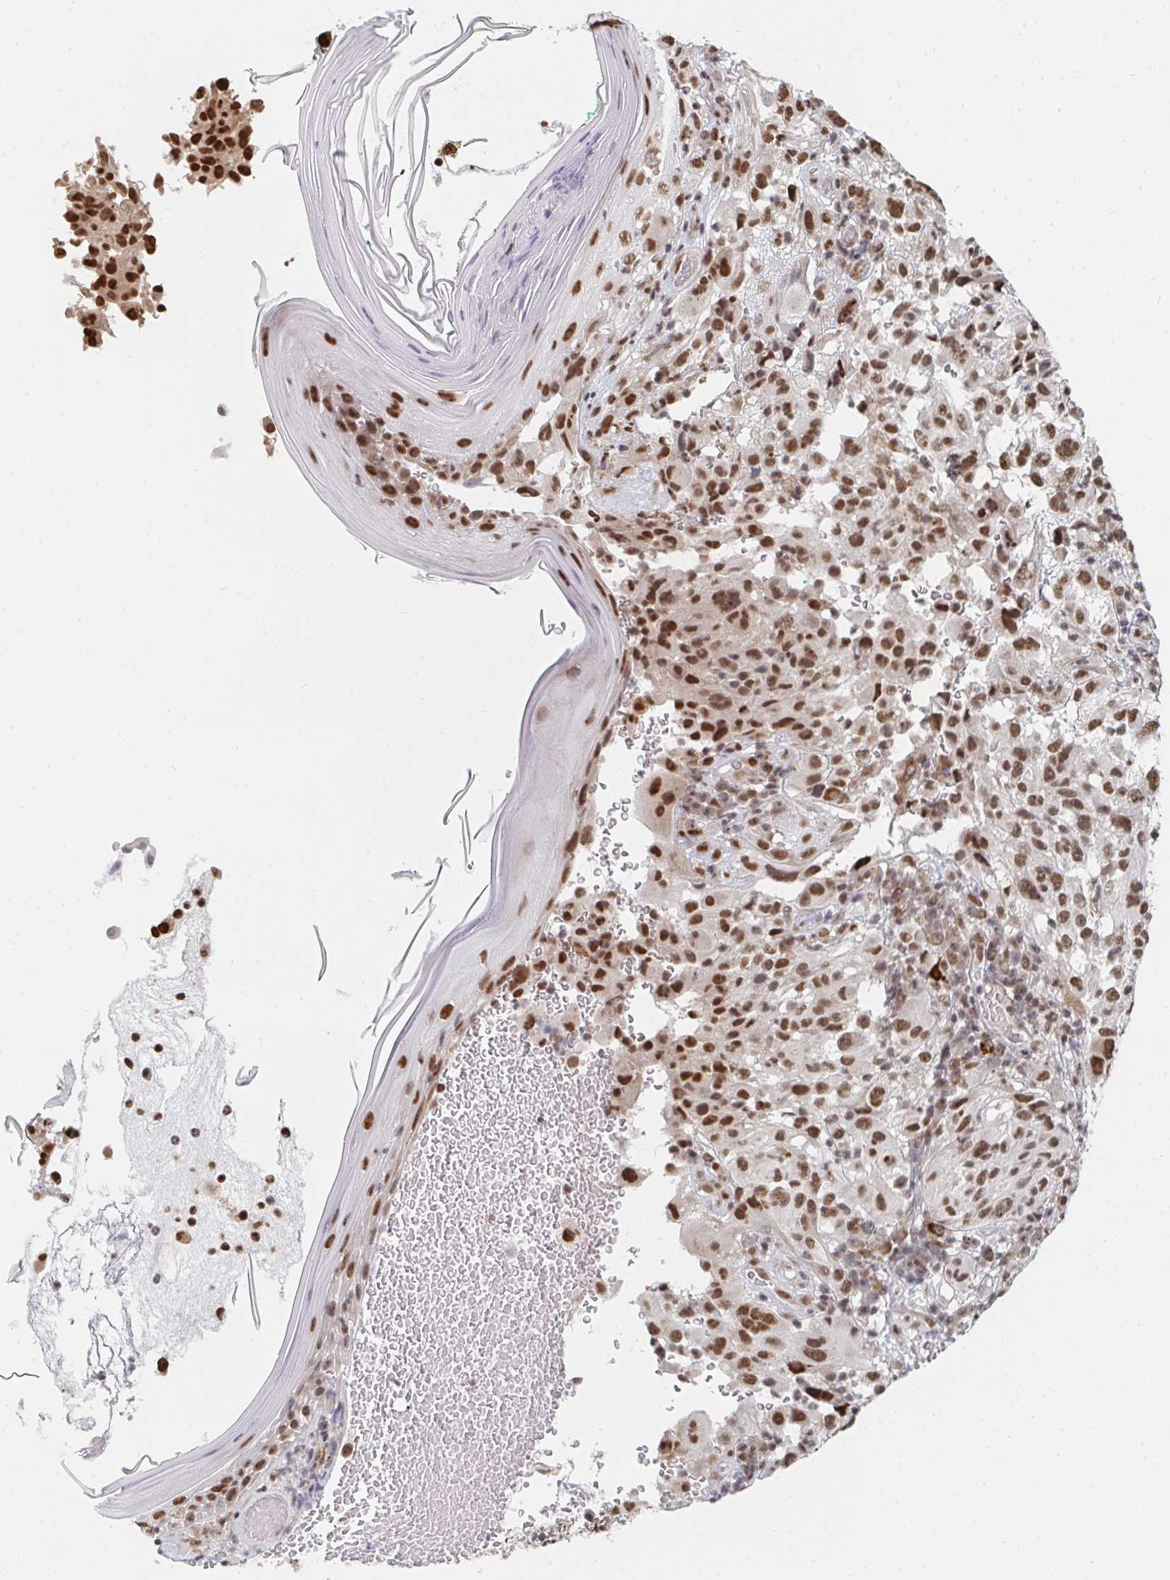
{"staining": {"intensity": "moderate", "quantity": ">75%", "location": "nuclear"}, "tissue": "melanoma", "cell_type": "Tumor cells", "image_type": "cancer", "snomed": [{"axis": "morphology", "description": "Malignant melanoma, NOS"}, {"axis": "topography", "description": "Skin"}], "caption": "Immunohistochemistry (IHC) photomicrograph of neoplastic tissue: human melanoma stained using immunohistochemistry (IHC) reveals medium levels of moderate protein expression localized specifically in the nuclear of tumor cells, appearing as a nuclear brown color.", "gene": "MBNL1", "patient": {"sex": "female", "age": 71}}